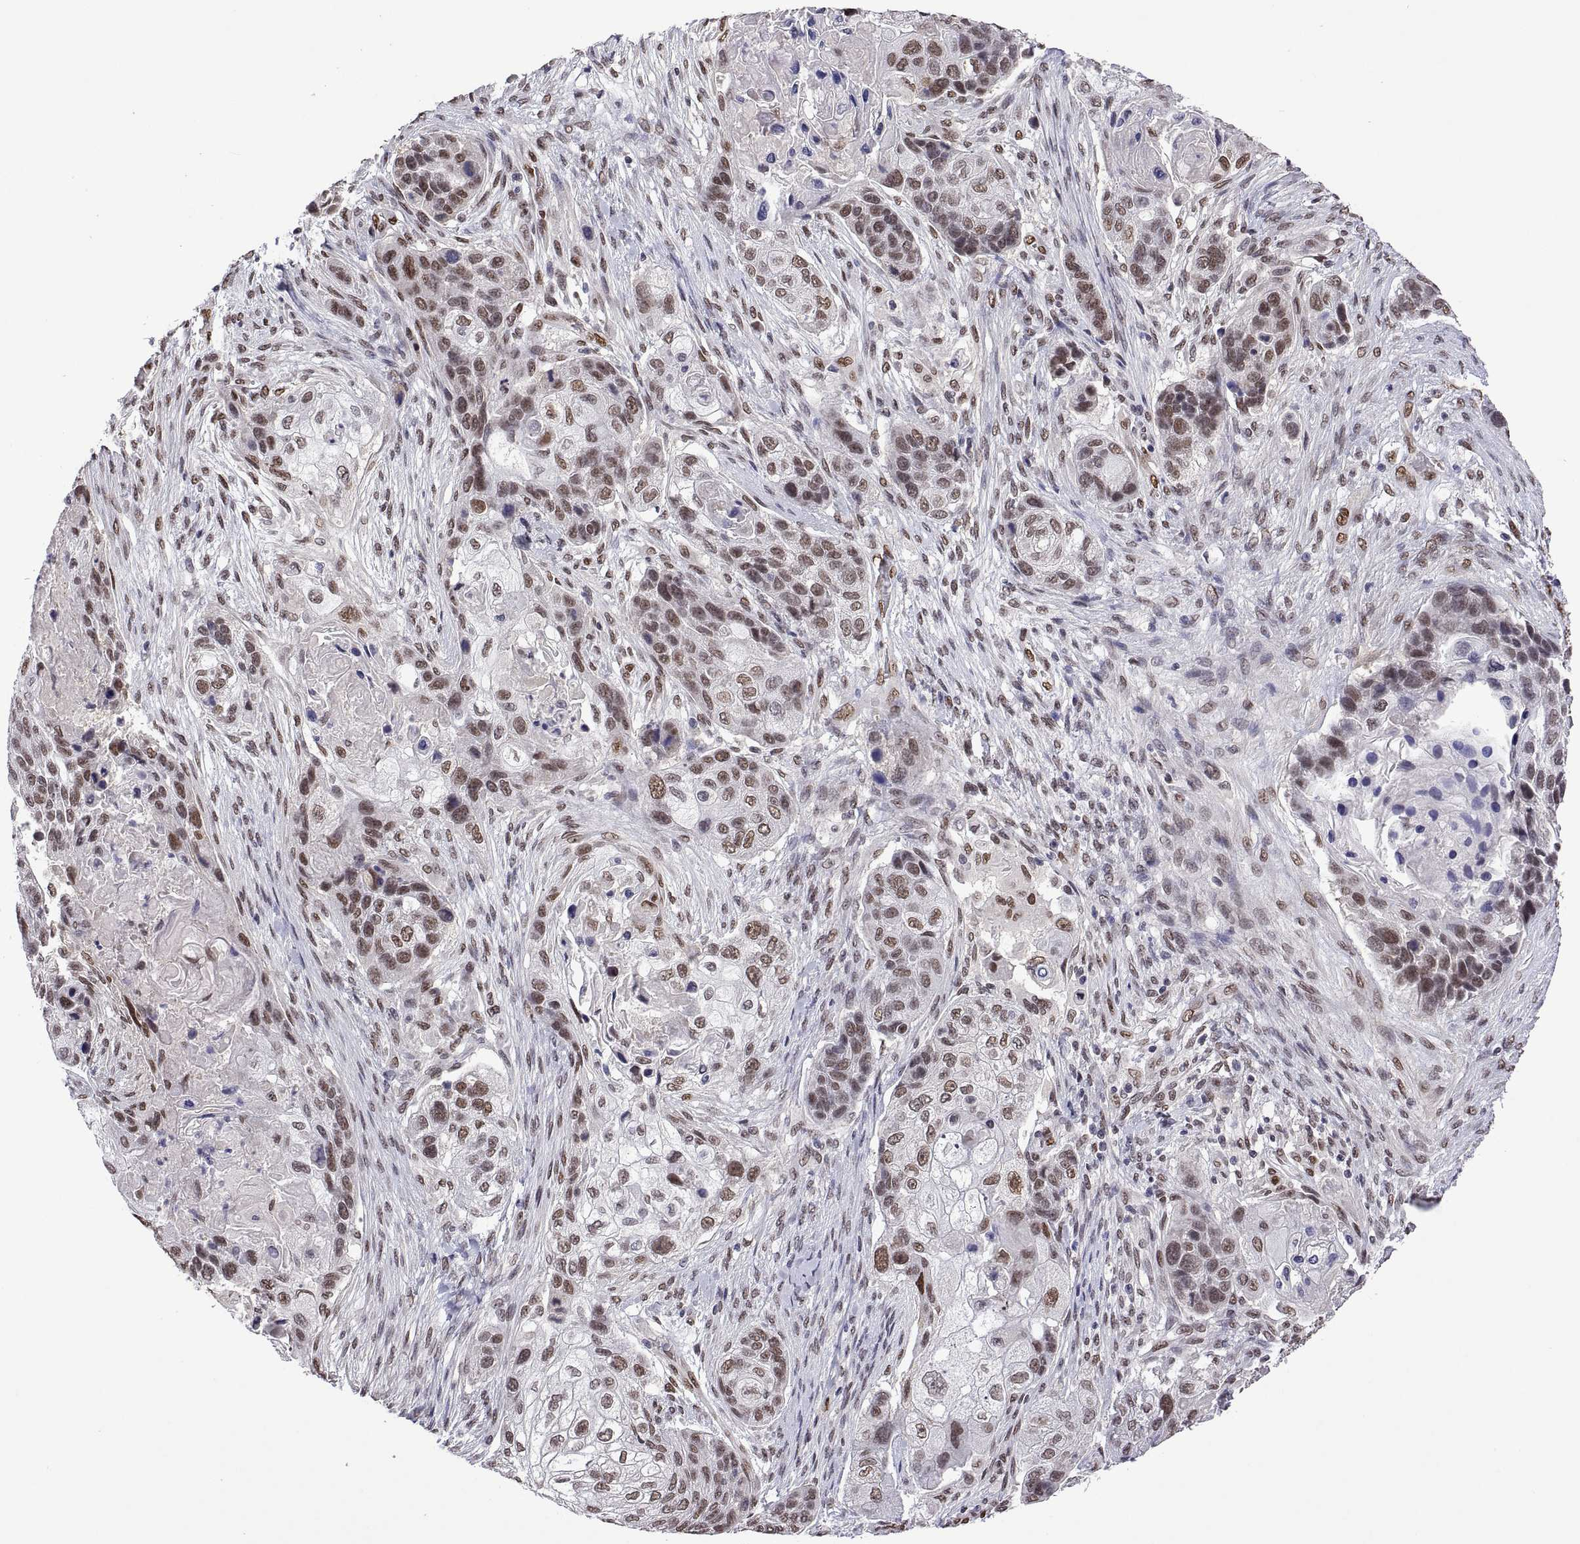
{"staining": {"intensity": "moderate", "quantity": "25%-75%", "location": "nuclear"}, "tissue": "lung cancer", "cell_type": "Tumor cells", "image_type": "cancer", "snomed": [{"axis": "morphology", "description": "Squamous cell carcinoma, NOS"}, {"axis": "topography", "description": "Lung"}], "caption": "IHC (DAB (3,3'-diaminobenzidine)) staining of lung squamous cell carcinoma exhibits moderate nuclear protein staining in about 25%-75% of tumor cells.", "gene": "NR4A1", "patient": {"sex": "male", "age": 69}}